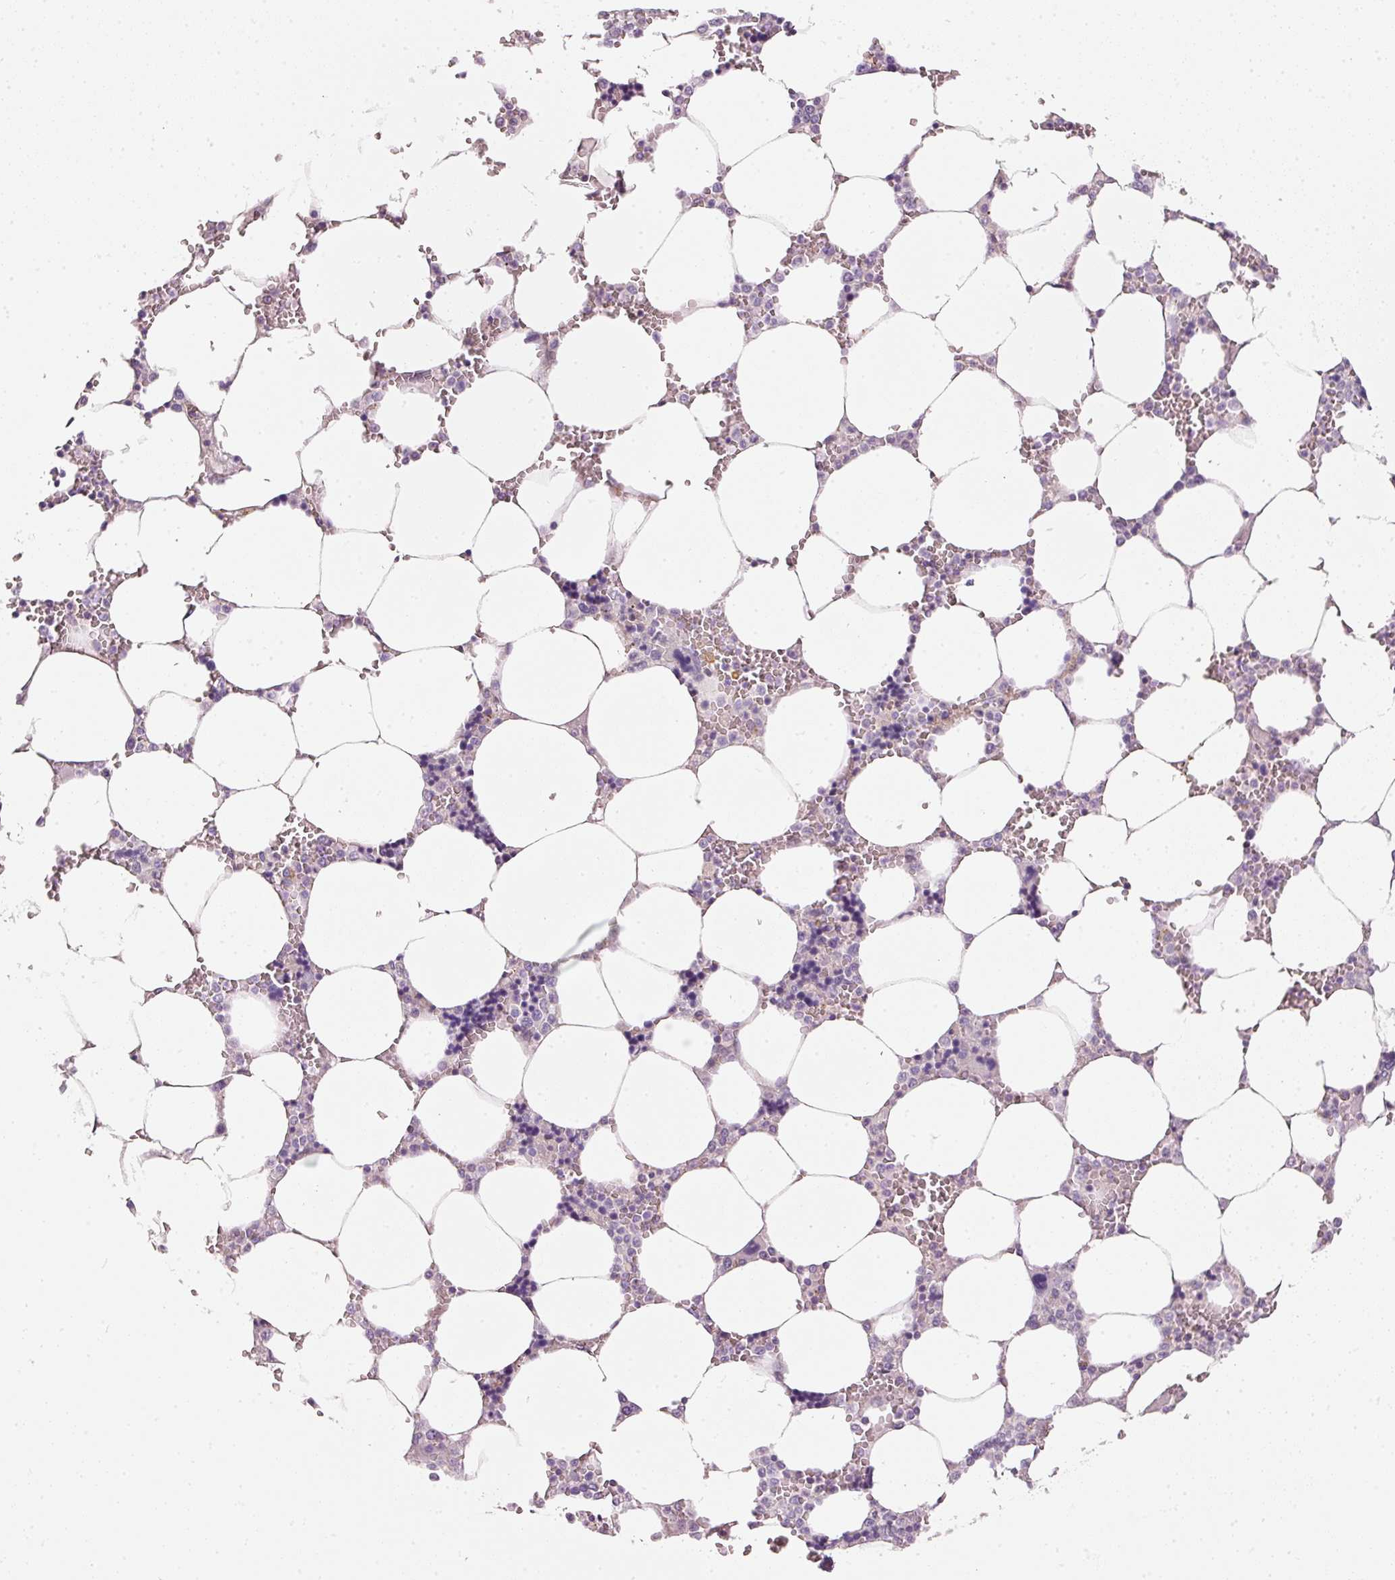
{"staining": {"intensity": "negative", "quantity": "none", "location": "none"}, "tissue": "bone marrow", "cell_type": "Hematopoietic cells", "image_type": "normal", "snomed": [{"axis": "morphology", "description": "Normal tissue, NOS"}, {"axis": "topography", "description": "Bone marrow"}], "caption": "DAB immunohistochemical staining of unremarkable bone marrow demonstrates no significant staining in hematopoietic cells. (Immunohistochemistry (ihc), brightfield microscopy, high magnification).", "gene": "OSR2", "patient": {"sex": "male", "age": 64}}